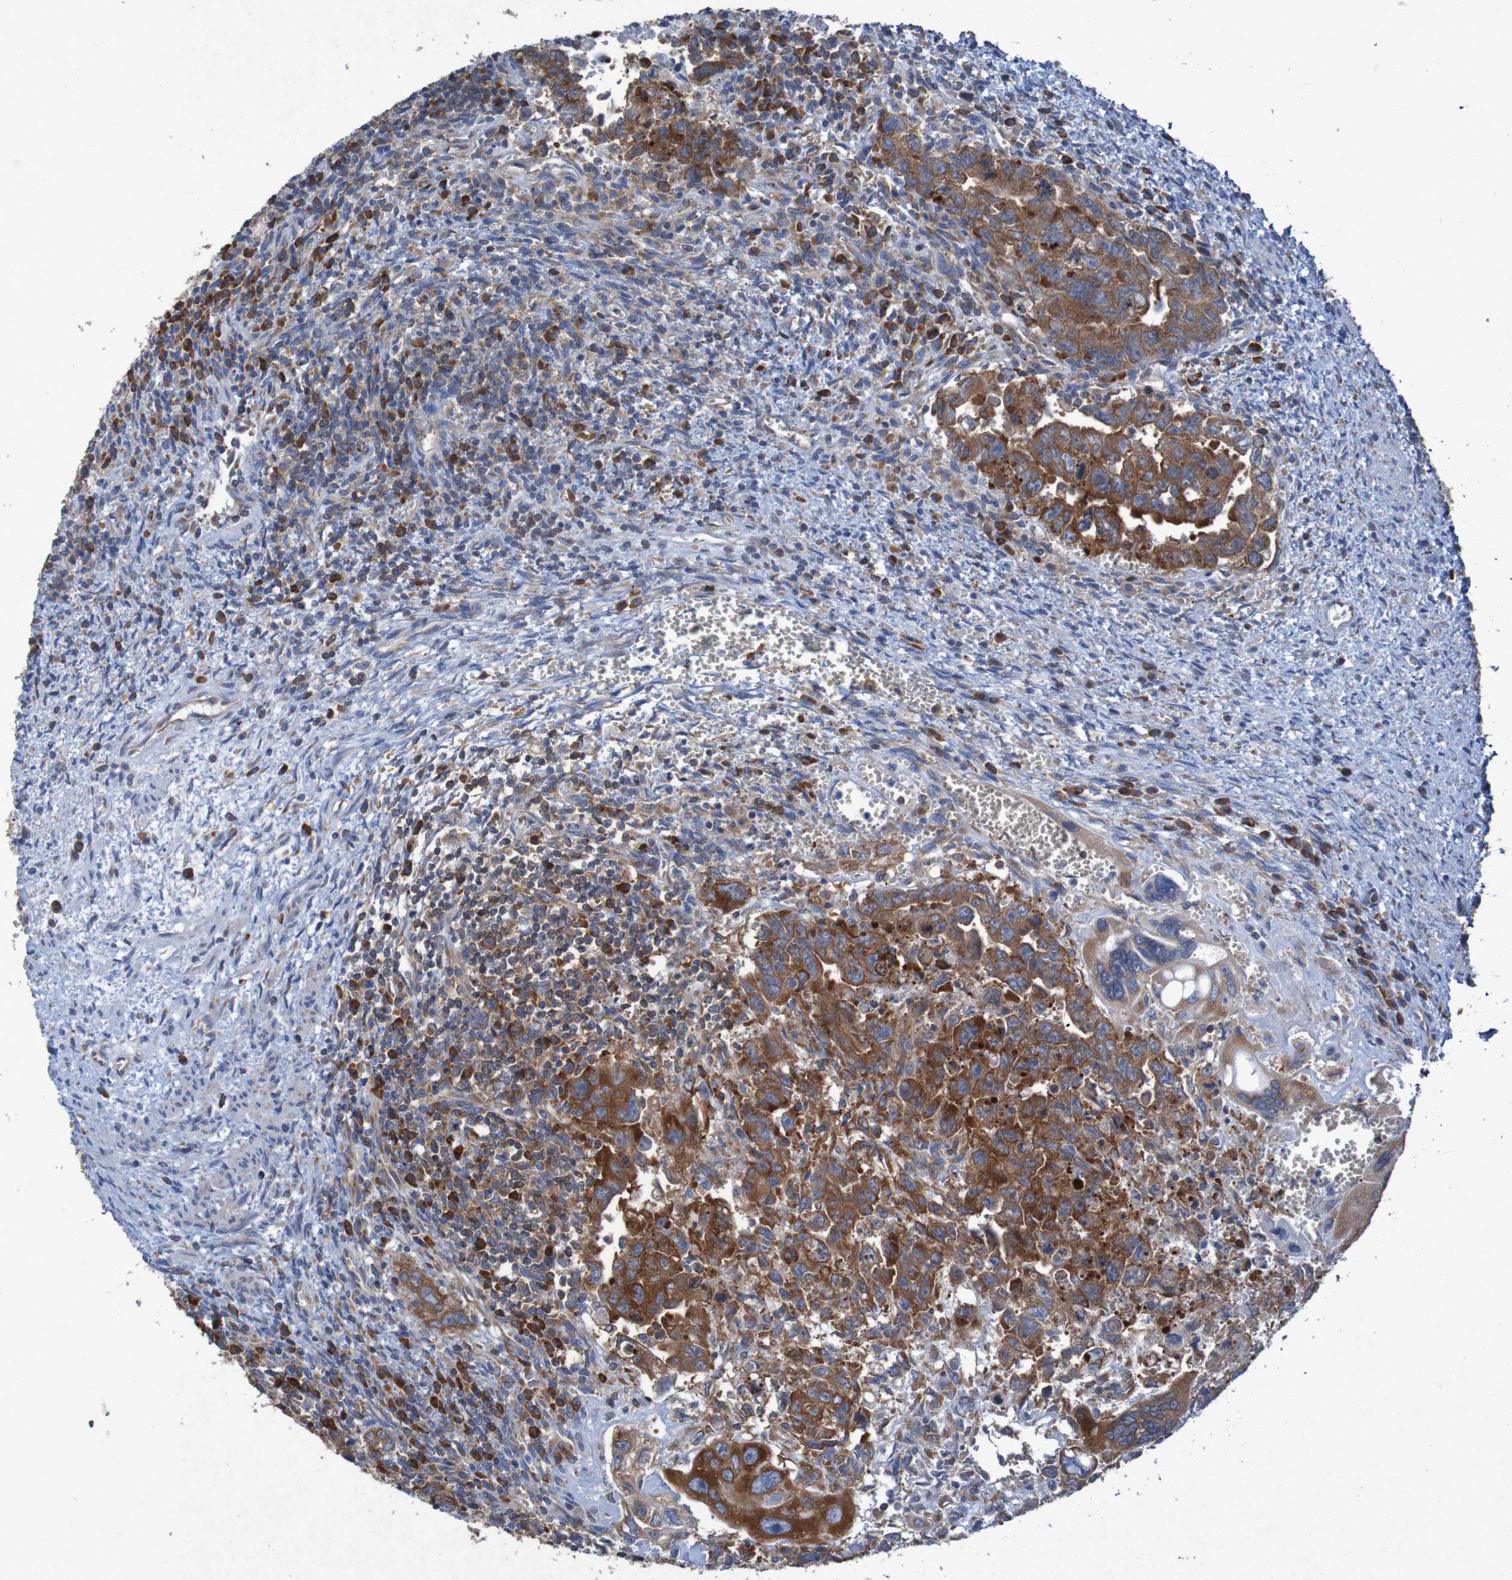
{"staining": {"intensity": "strong", "quantity": ">75%", "location": "cytoplasmic/membranous"}, "tissue": "testis cancer", "cell_type": "Tumor cells", "image_type": "cancer", "snomed": [{"axis": "morphology", "description": "Carcinoma, Embryonal, NOS"}, {"axis": "topography", "description": "Testis"}], "caption": "The immunohistochemical stain shows strong cytoplasmic/membranous positivity in tumor cells of embryonal carcinoma (testis) tissue. (DAB IHC with brightfield microscopy, high magnification).", "gene": "RPL10", "patient": {"sex": "male", "age": 28}}